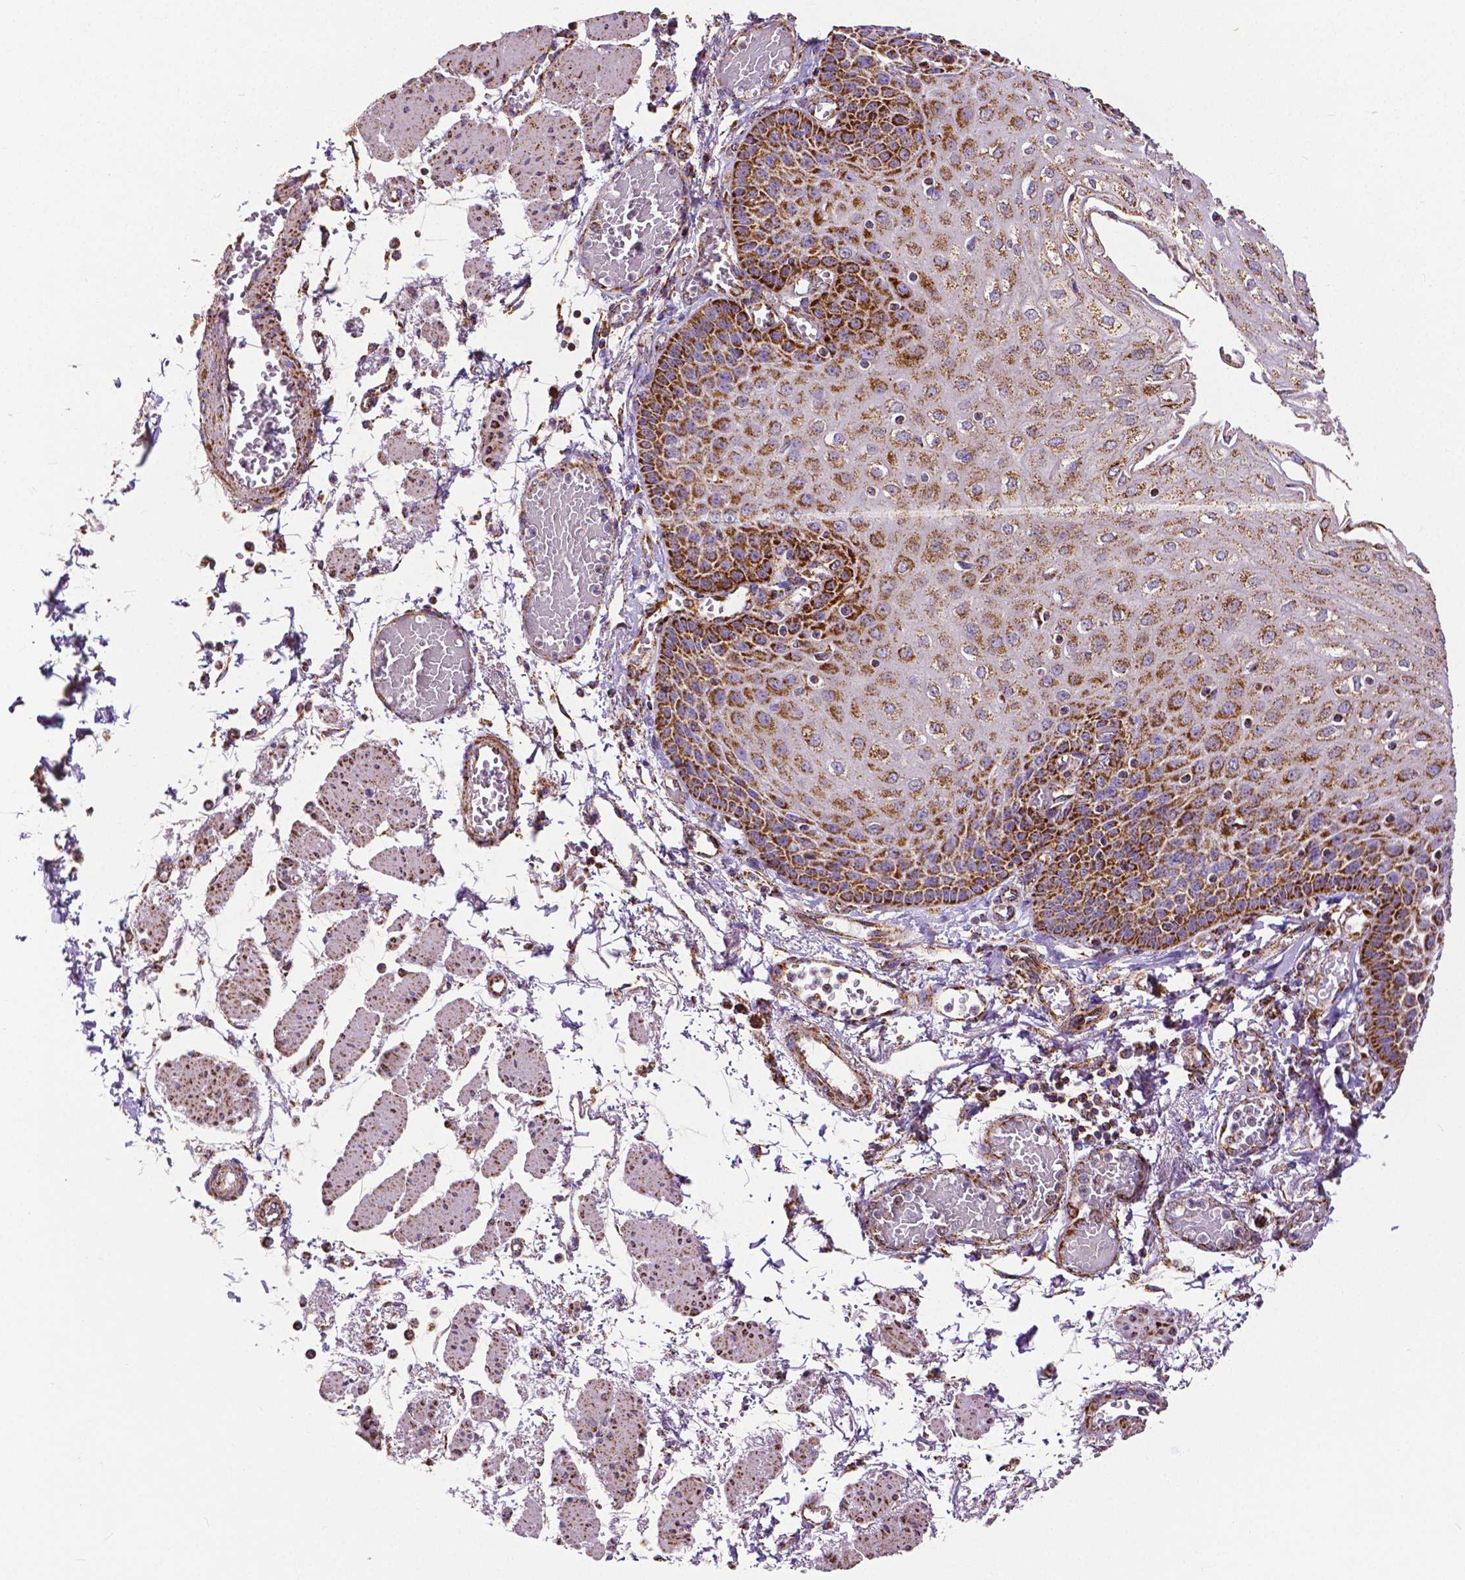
{"staining": {"intensity": "strong", "quantity": "25%-75%", "location": "cytoplasmic/membranous"}, "tissue": "esophagus", "cell_type": "Squamous epithelial cells", "image_type": "normal", "snomed": [{"axis": "morphology", "description": "Normal tissue, NOS"}, {"axis": "morphology", "description": "Adenocarcinoma, NOS"}, {"axis": "topography", "description": "Esophagus"}], "caption": "Approximately 25%-75% of squamous epithelial cells in benign human esophagus show strong cytoplasmic/membranous protein expression as visualized by brown immunohistochemical staining.", "gene": "MACC1", "patient": {"sex": "male", "age": 81}}